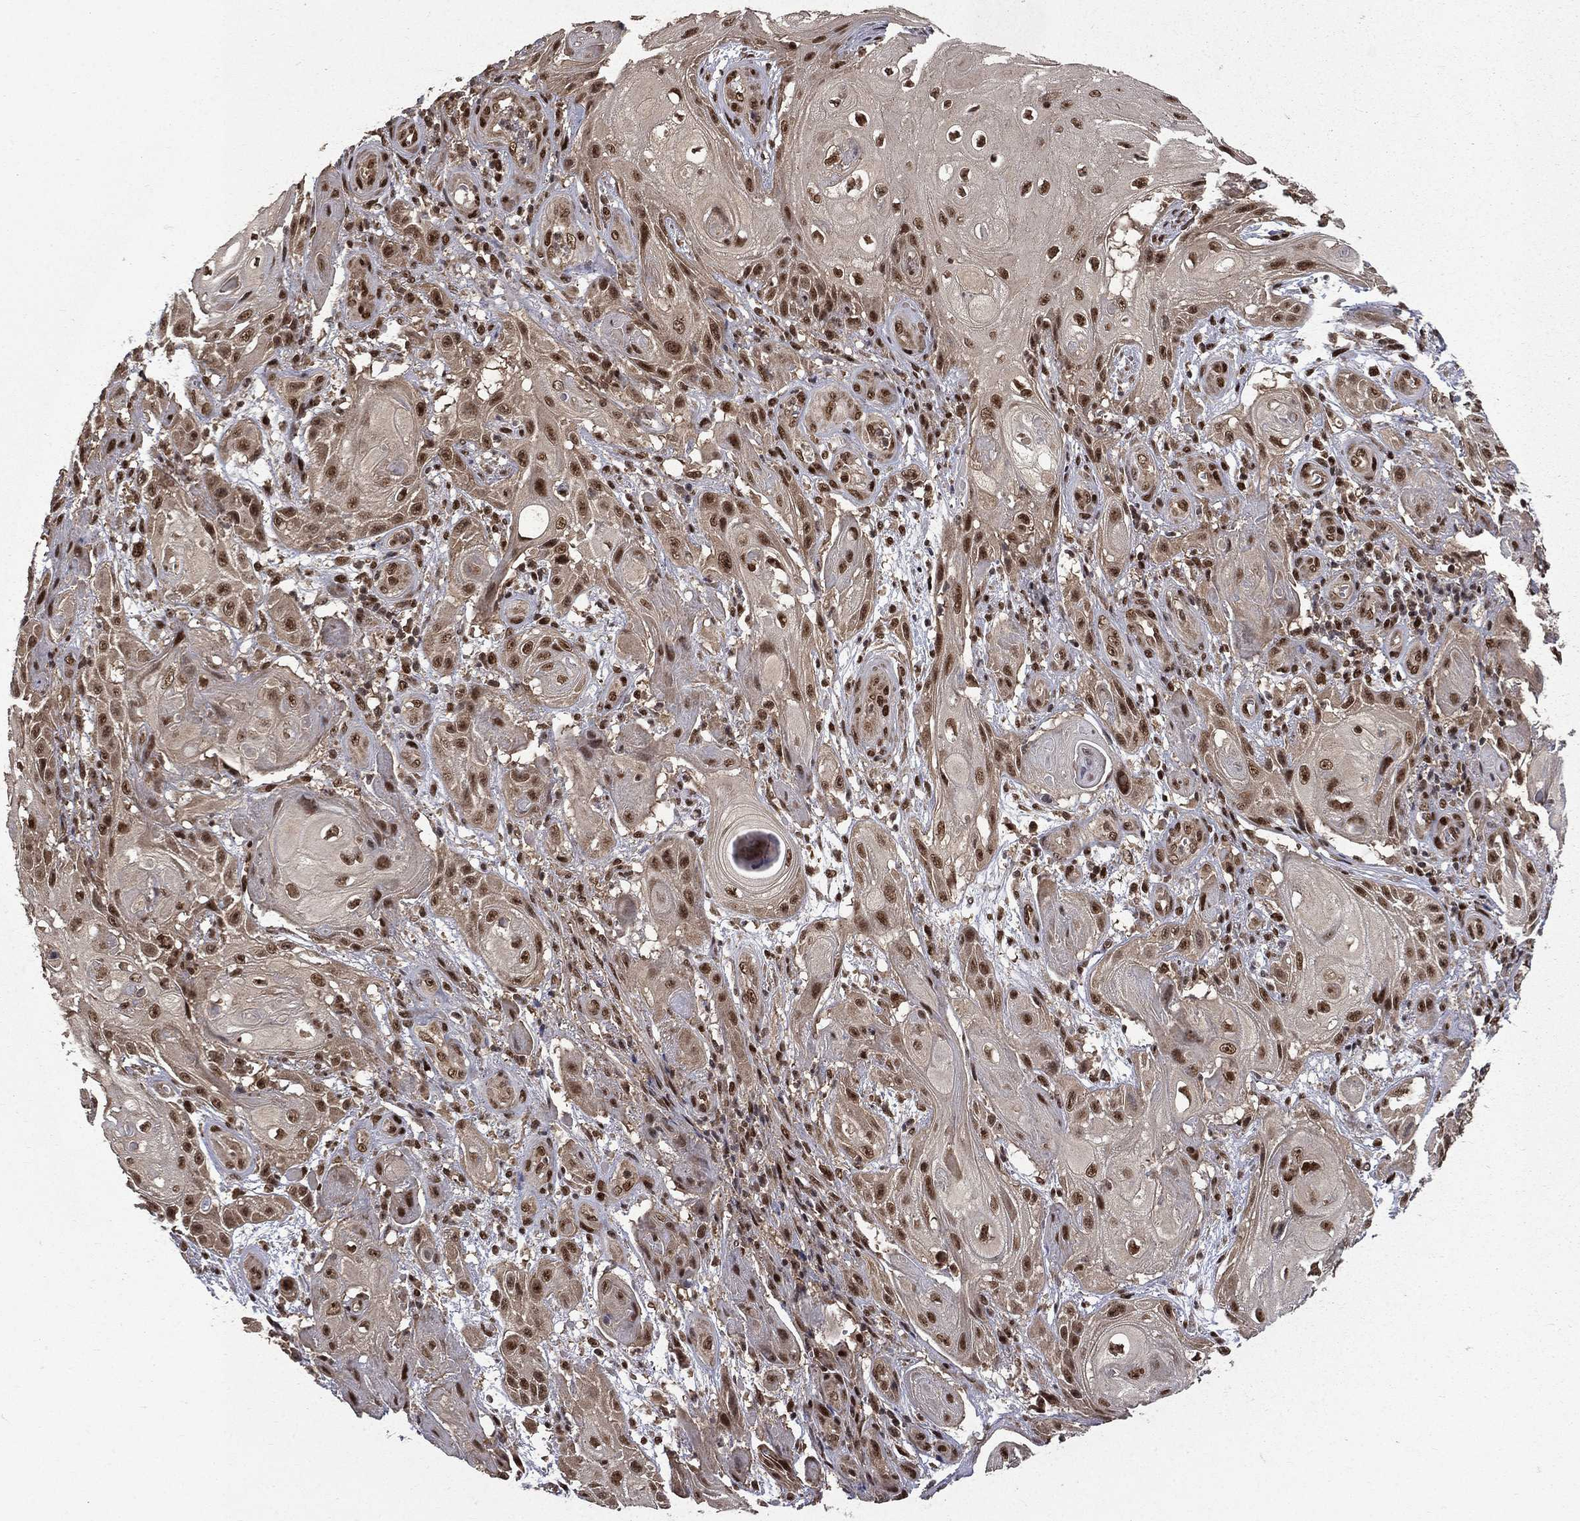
{"staining": {"intensity": "moderate", "quantity": ">75%", "location": "nuclear"}, "tissue": "skin cancer", "cell_type": "Tumor cells", "image_type": "cancer", "snomed": [{"axis": "morphology", "description": "Squamous cell carcinoma, NOS"}, {"axis": "topography", "description": "Skin"}], "caption": "Brown immunohistochemical staining in human skin cancer displays moderate nuclear positivity in about >75% of tumor cells. The protein is shown in brown color, while the nuclei are stained blue.", "gene": "JMJD6", "patient": {"sex": "male", "age": 62}}